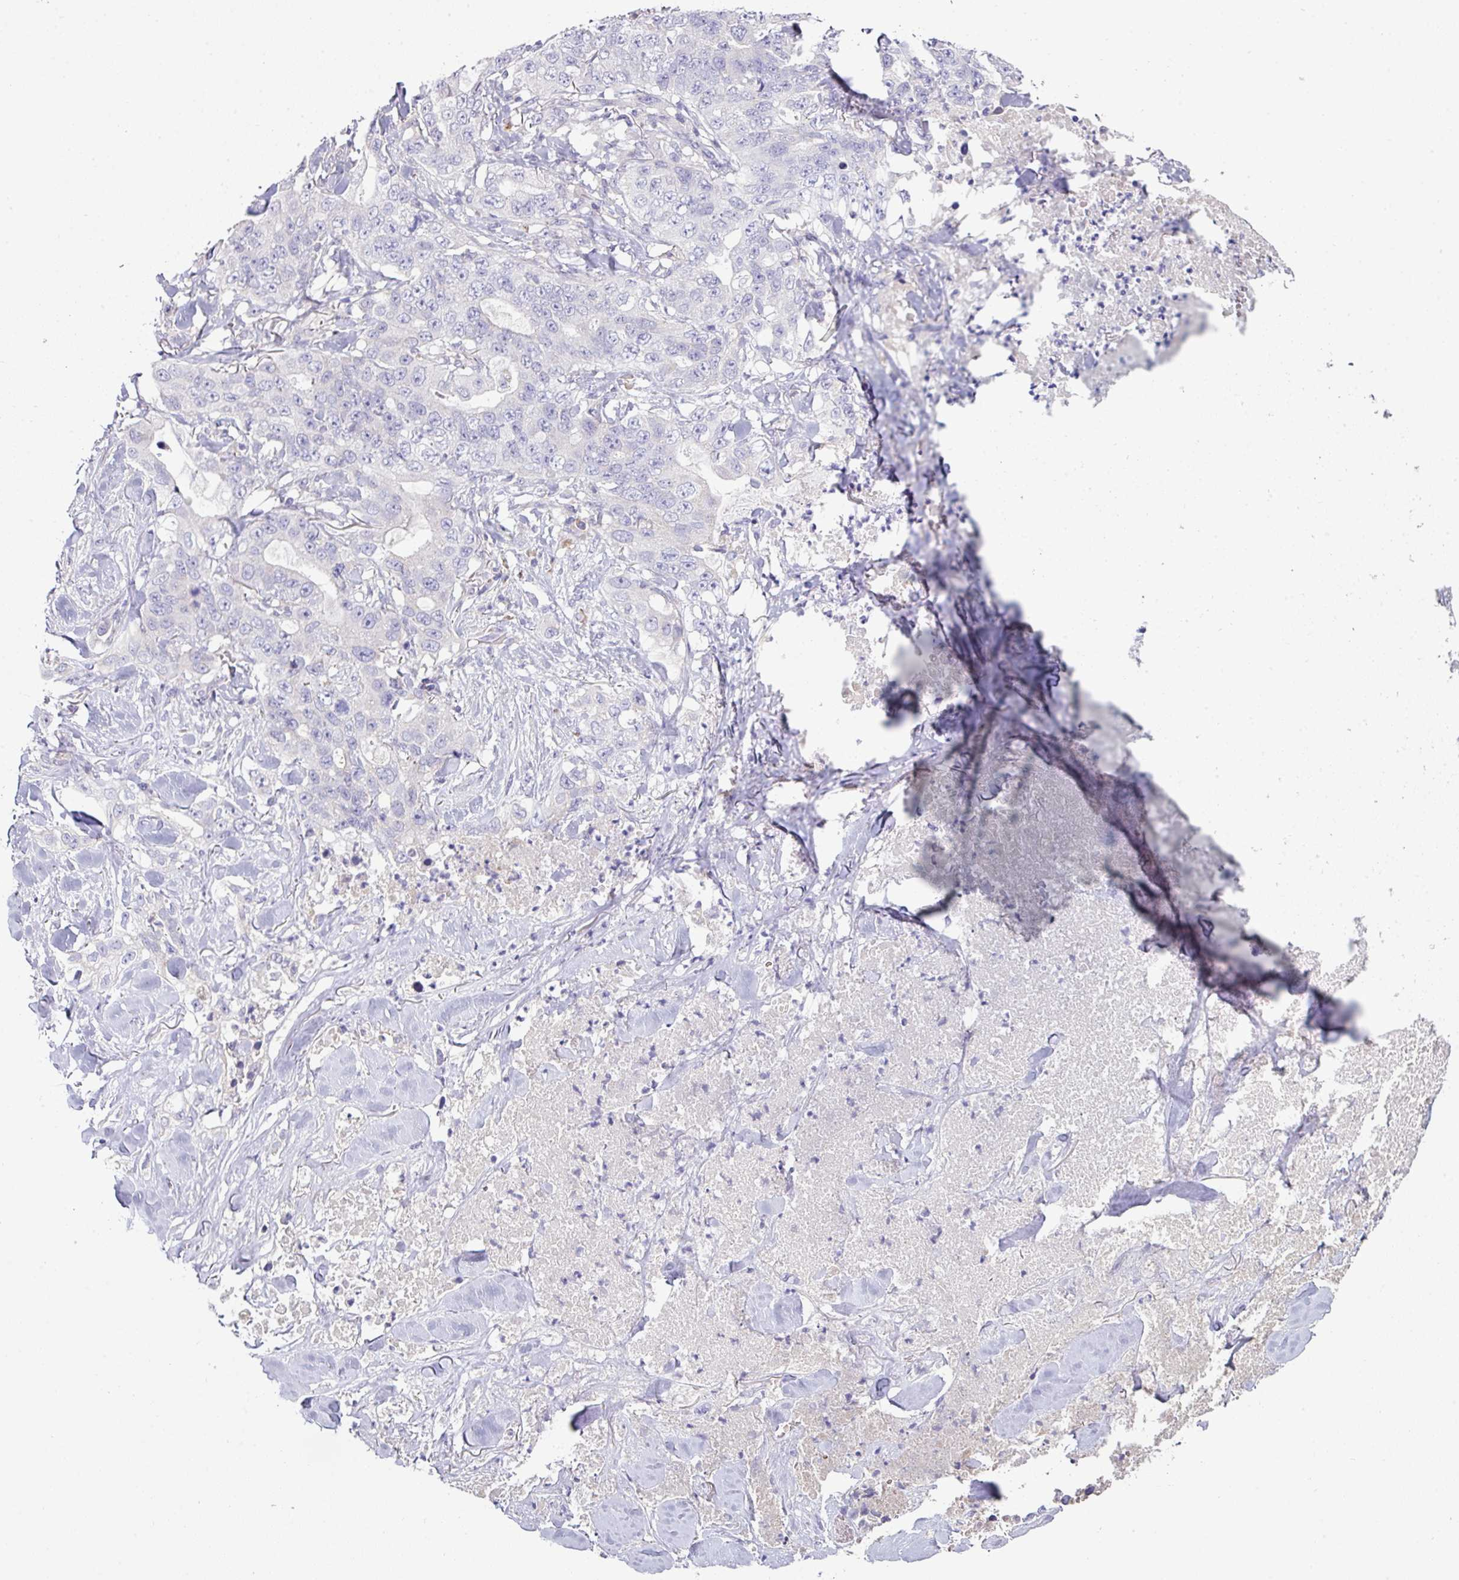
{"staining": {"intensity": "negative", "quantity": "none", "location": "none"}, "tissue": "lung cancer", "cell_type": "Tumor cells", "image_type": "cancer", "snomed": [{"axis": "morphology", "description": "Adenocarcinoma, NOS"}, {"axis": "topography", "description": "Lung"}], "caption": "Immunohistochemical staining of lung cancer (adenocarcinoma) displays no significant positivity in tumor cells.", "gene": "SLAMF6", "patient": {"sex": "female", "age": 51}}